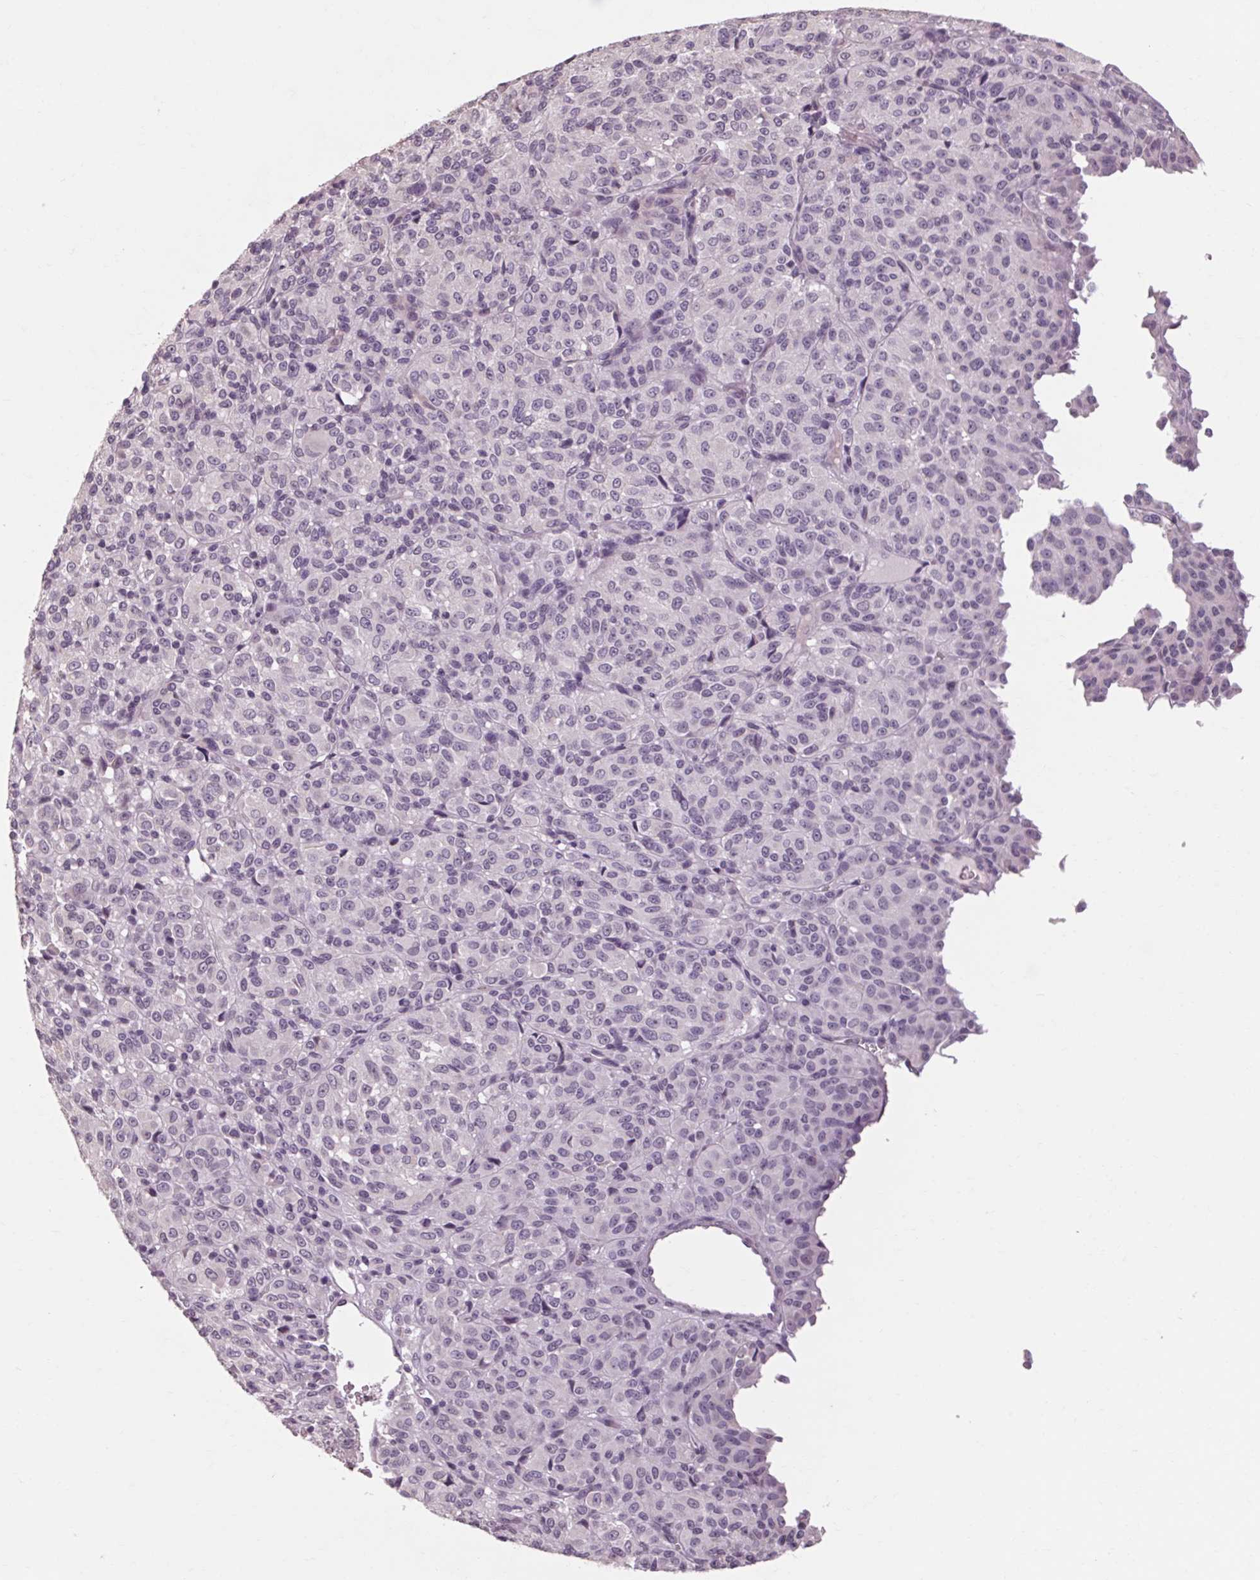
{"staining": {"intensity": "negative", "quantity": "none", "location": "none"}, "tissue": "melanoma", "cell_type": "Tumor cells", "image_type": "cancer", "snomed": [{"axis": "morphology", "description": "Malignant melanoma, Metastatic site"}, {"axis": "topography", "description": "Brain"}], "caption": "This is an IHC histopathology image of human melanoma. There is no staining in tumor cells.", "gene": "POMC", "patient": {"sex": "female", "age": 56}}